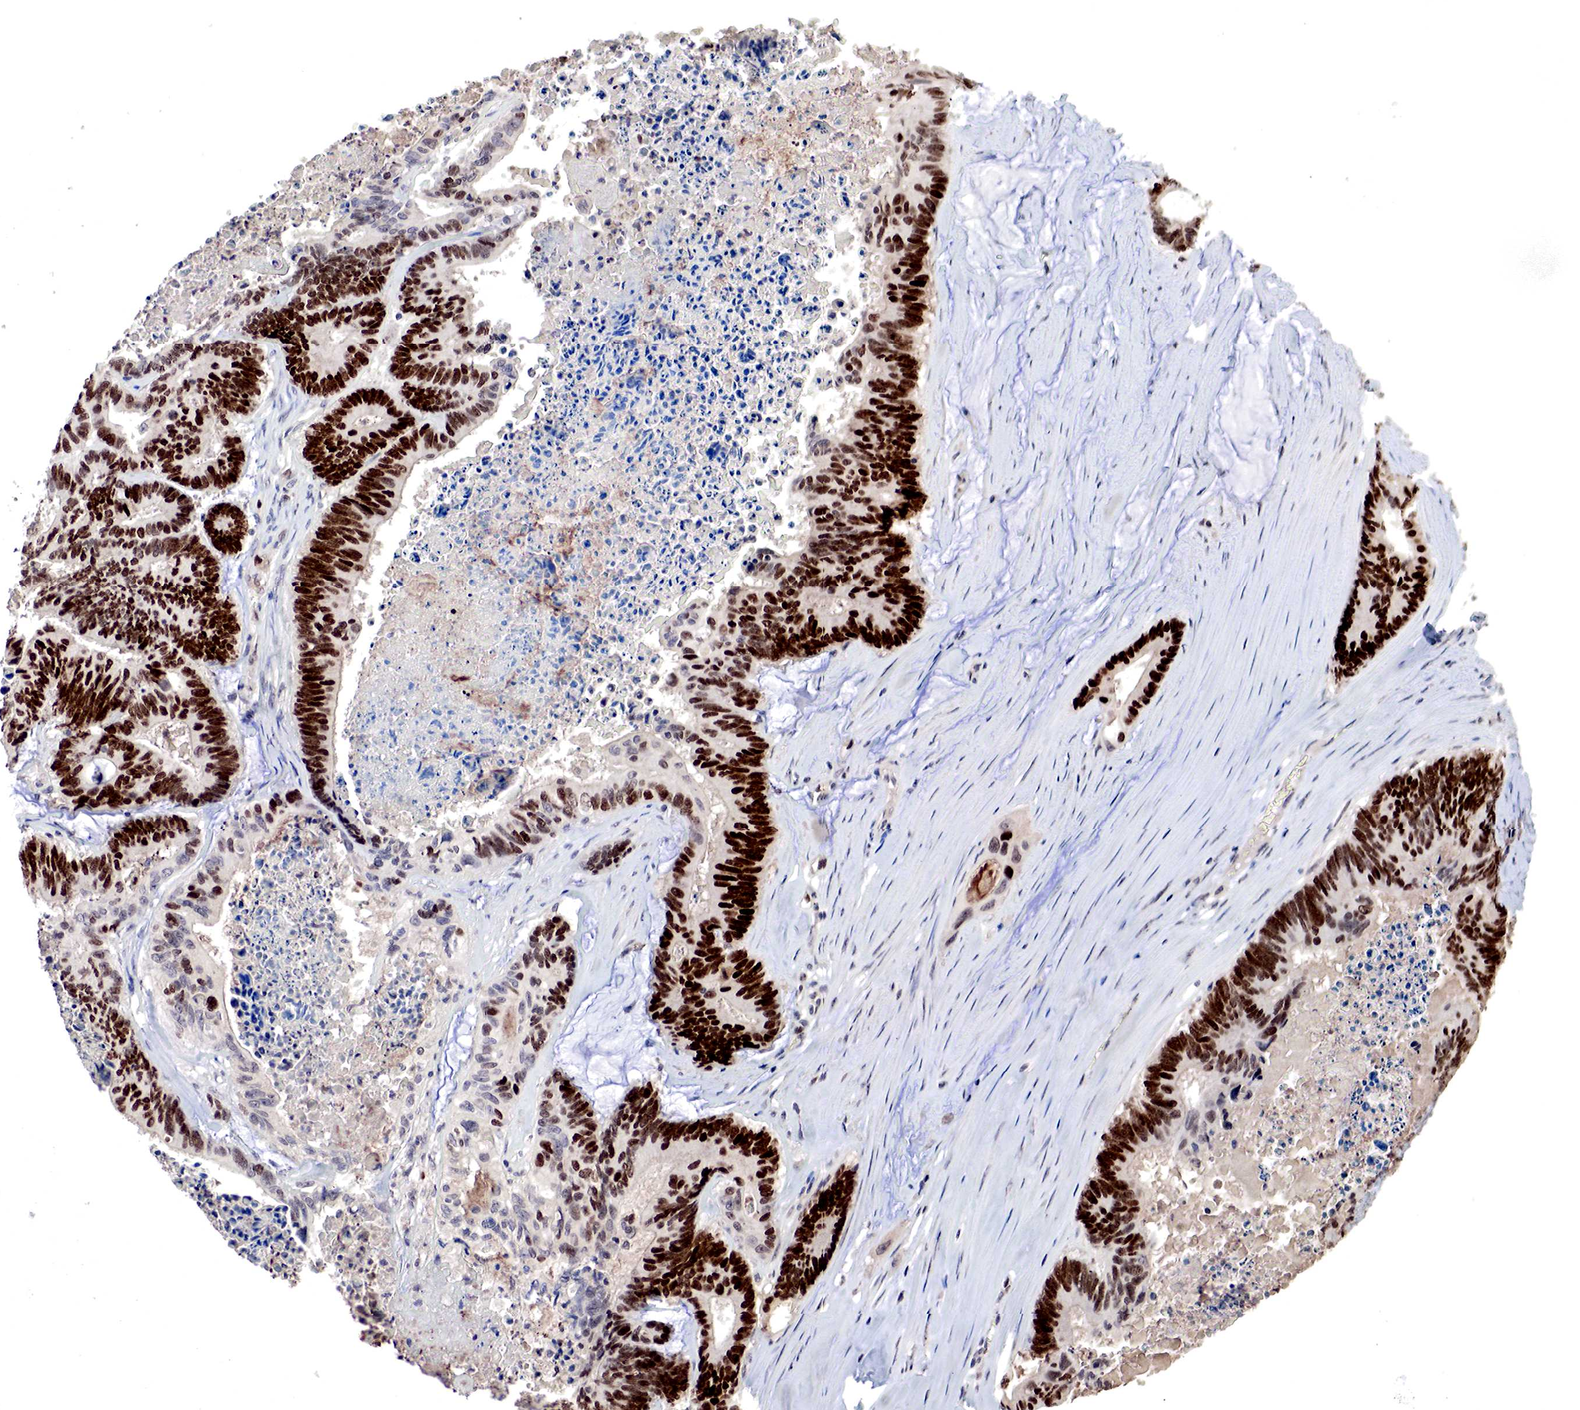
{"staining": {"intensity": "strong", "quantity": ">75%", "location": "nuclear"}, "tissue": "colorectal cancer", "cell_type": "Tumor cells", "image_type": "cancer", "snomed": [{"axis": "morphology", "description": "Adenocarcinoma, NOS"}, {"axis": "topography", "description": "Colon"}], "caption": "Protein expression analysis of human adenocarcinoma (colorectal) reveals strong nuclear staining in about >75% of tumor cells. (DAB (3,3'-diaminobenzidine) IHC, brown staining for protein, blue staining for nuclei).", "gene": "DACH2", "patient": {"sex": "male", "age": 65}}